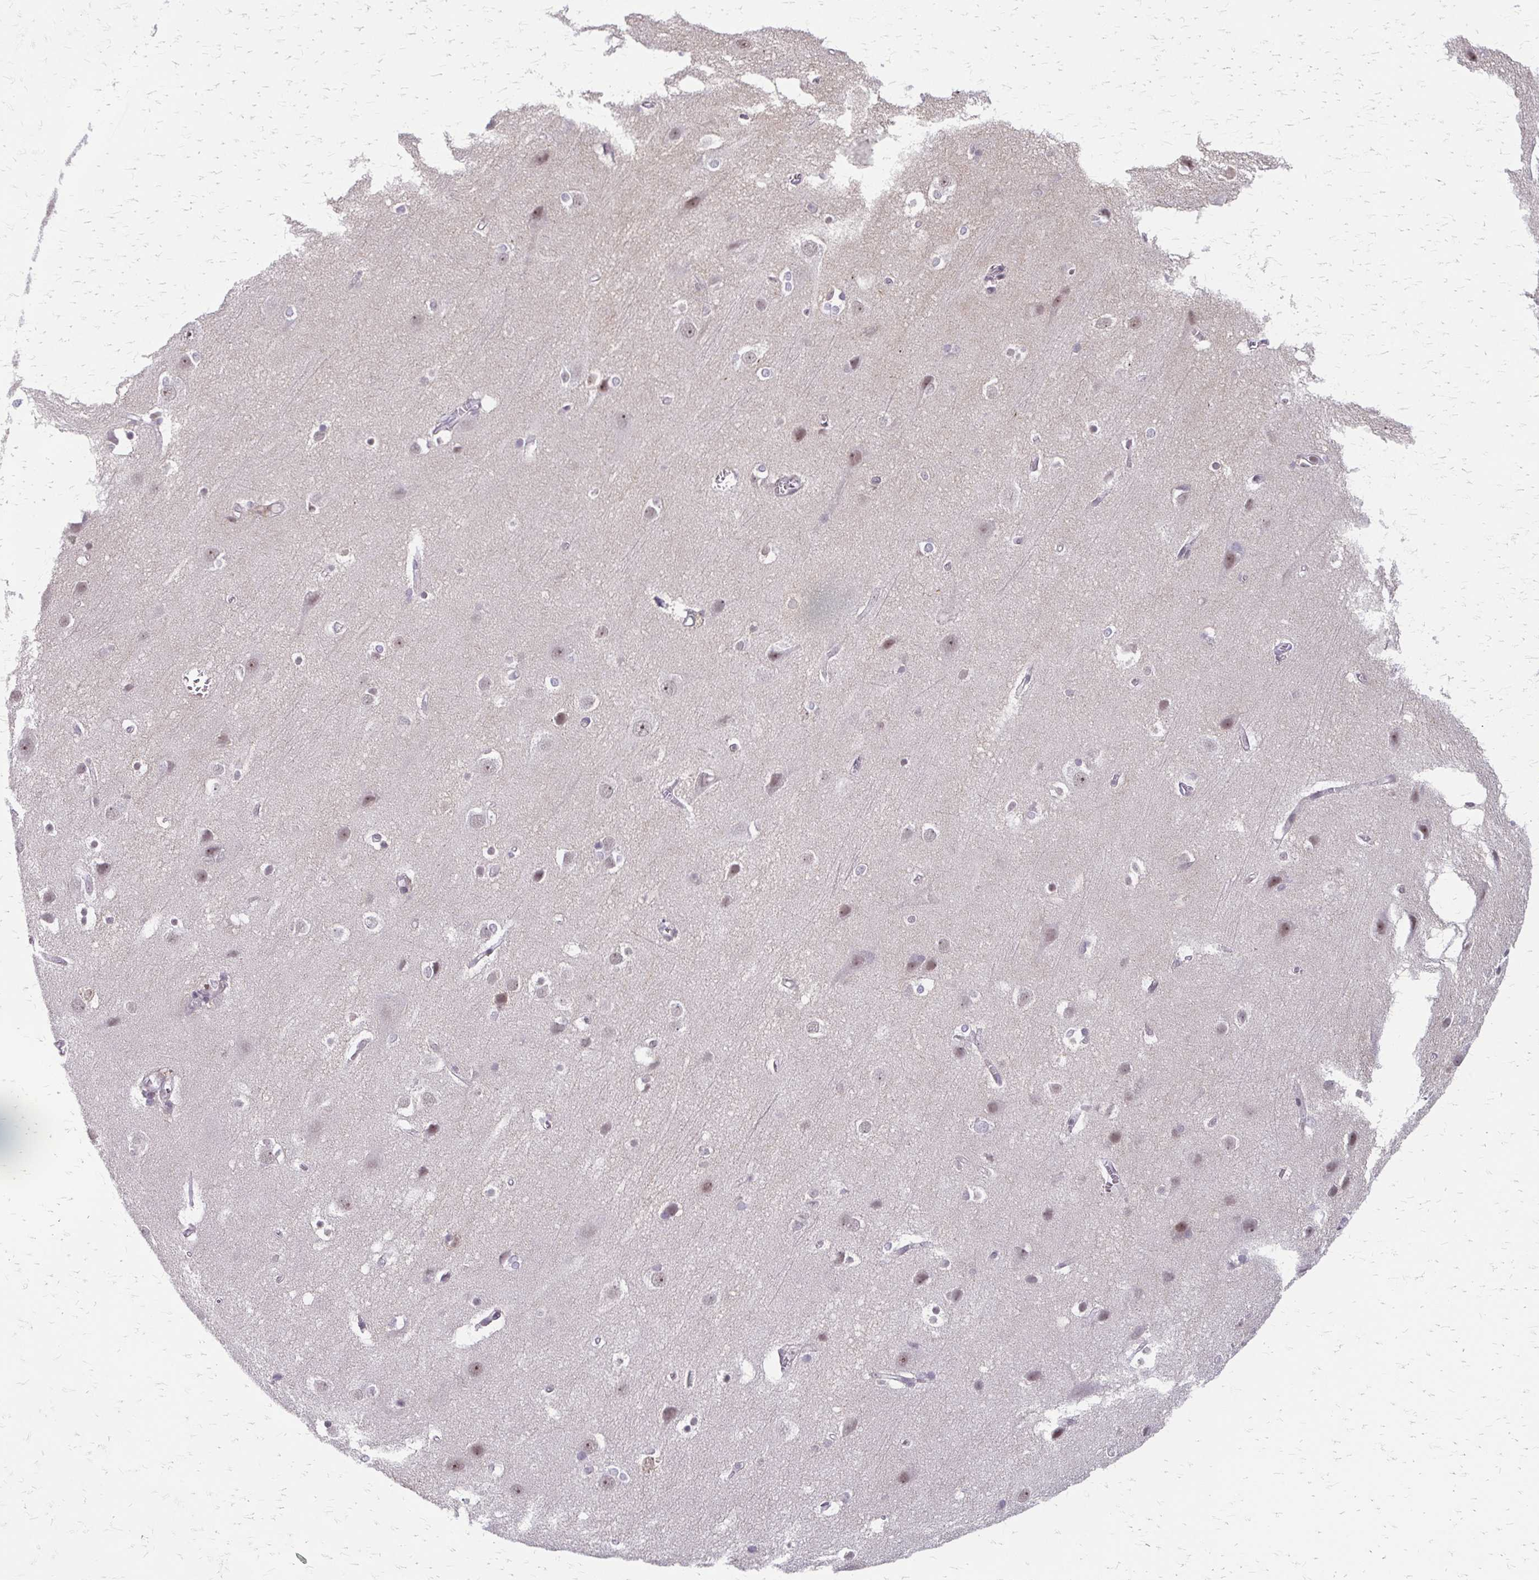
{"staining": {"intensity": "negative", "quantity": "none", "location": "none"}, "tissue": "cerebral cortex", "cell_type": "Endothelial cells", "image_type": "normal", "snomed": [{"axis": "morphology", "description": "Normal tissue, NOS"}, {"axis": "topography", "description": "Cerebral cortex"}], "caption": "A histopathology image of cerebral cortex stained for a protein exhibits no brown staining in endothelial cells.", "gene": "EED", "patient": {"sex": "male", "age": 37}}